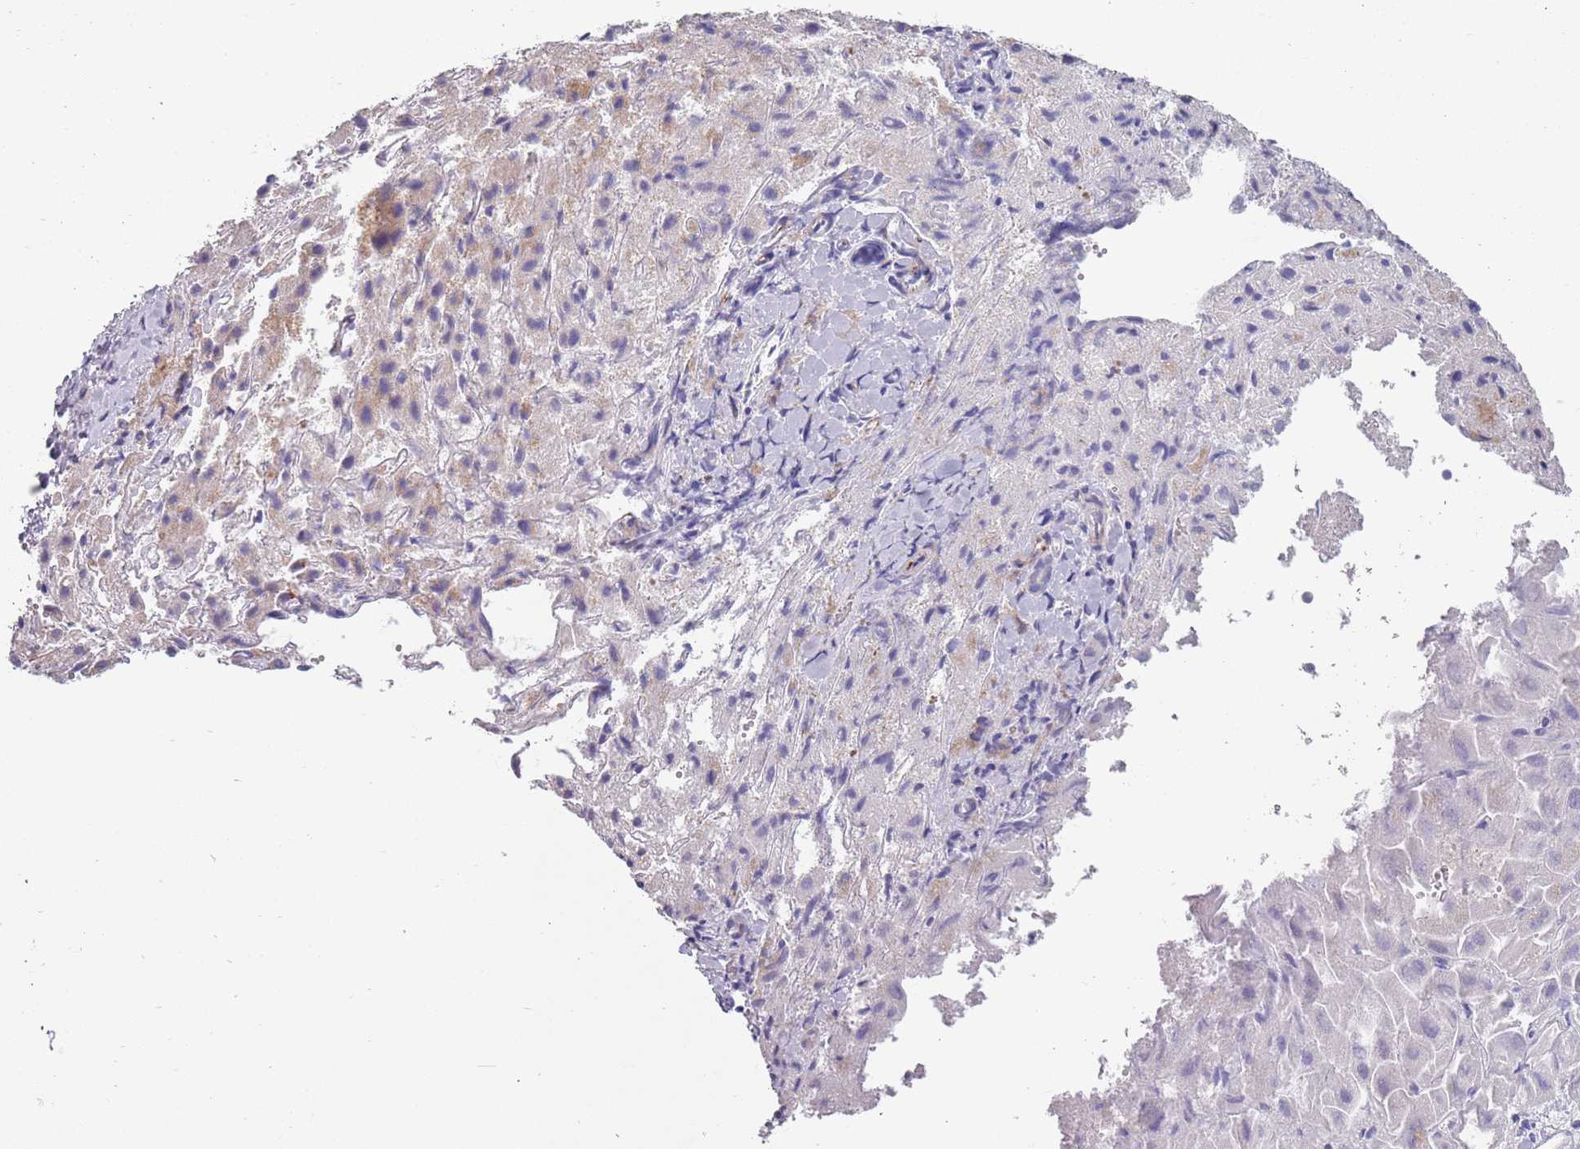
{"staining": {"intensity": "moderate", "quantity": "25%-75%", "location": "cytoplasmic/membranous"}, "tissue": "liver cancer", "cell_type": "Tumor cells", "image_type": "cancer", "snomed": [{"axis": "morphology", "description": "Carcinoma, Hepatocellular, NOS"}, {"axis": "topography", "description": "Liver"}], "caption": "Protein staining by IHC demonstrates moderate cytoplasmic/membranous expression in about 25%-75% of tumor cells in hepatocellular carcinoma (liver).", "gene": "TYW1", "patient": {"sex": "female", "age": 58}}